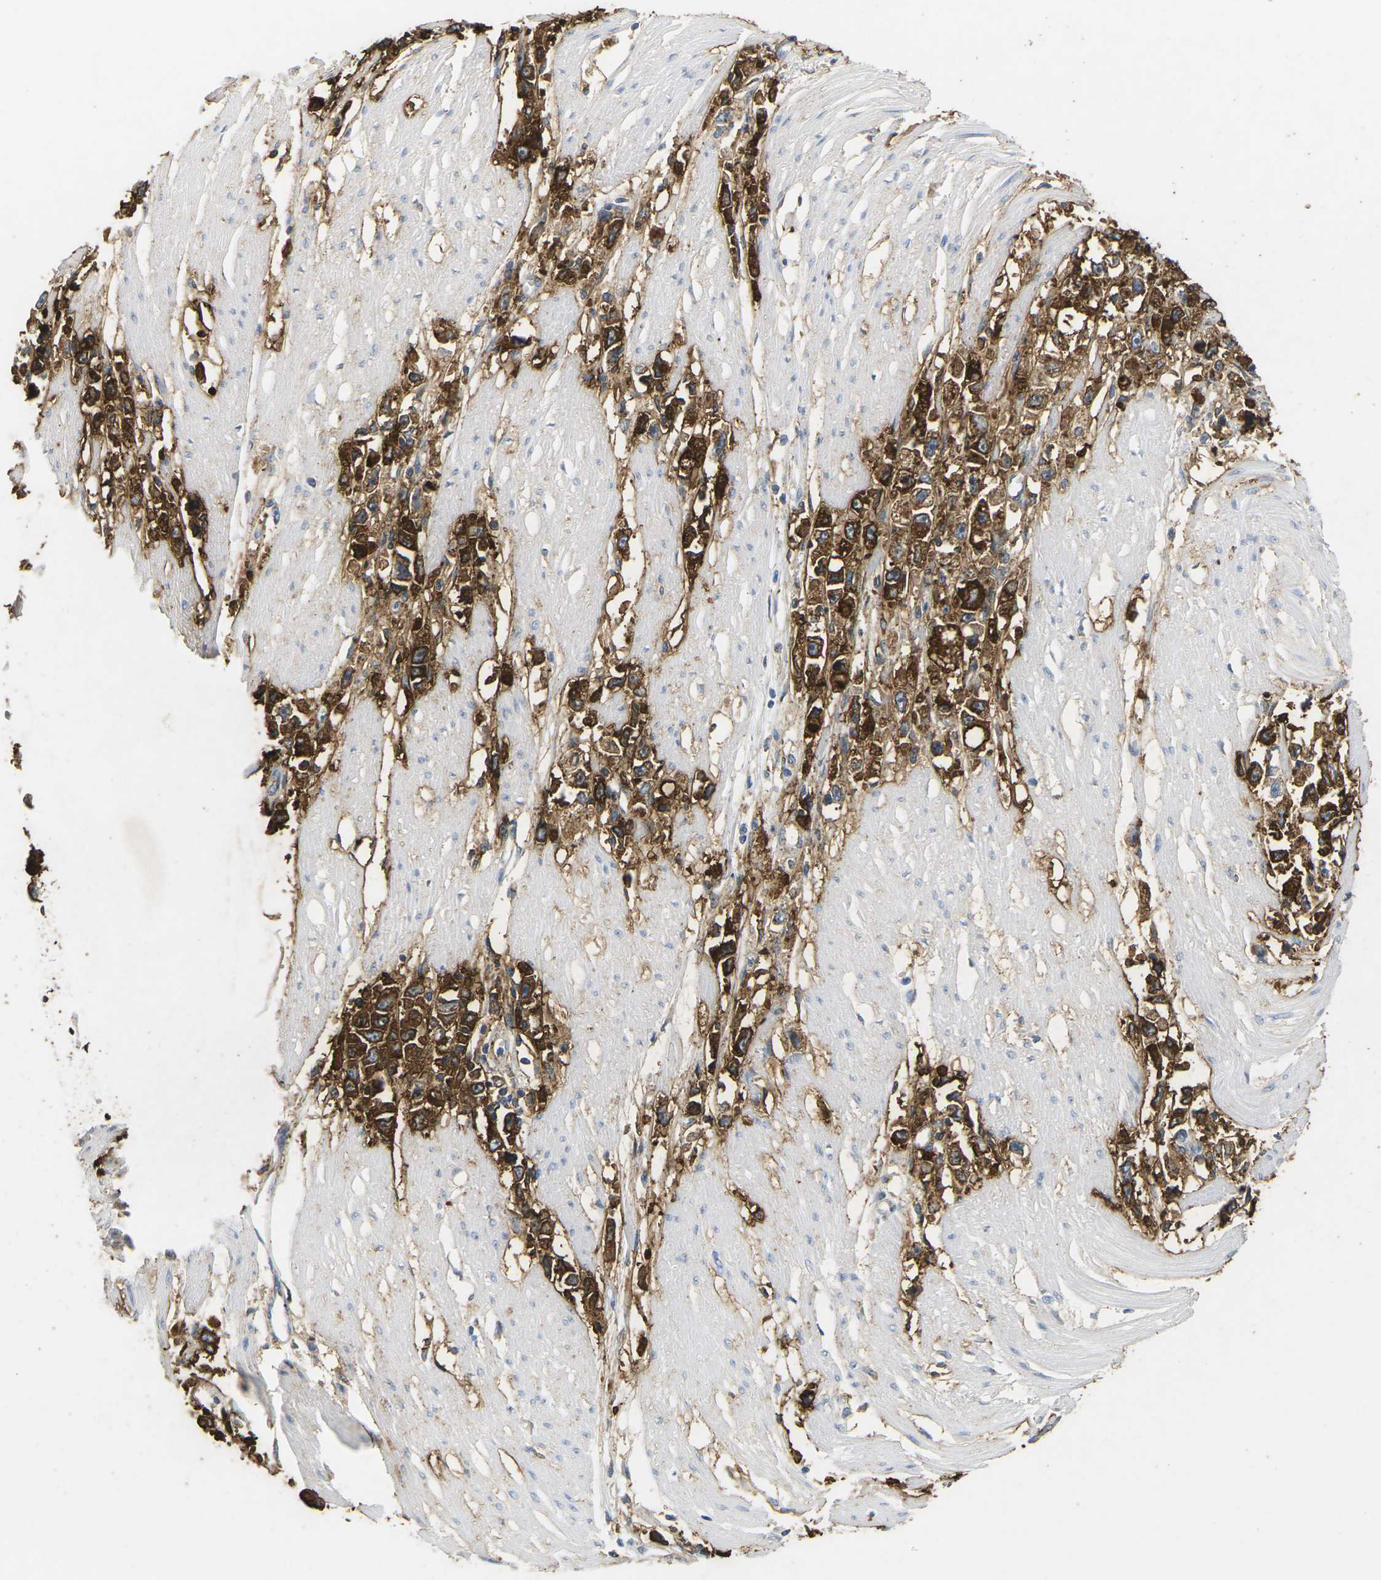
{"staining": {"intensity": "strong", "quantity": ">75%", "location": "cytoplasmic/membranous"}, "tissue": "stomach cancer", "cell_type": "Tumor cells", "image_type": "cancer", "snomed": [{"axis": "morphology", "description": "Adenocarcinoma, NOS"}, {"axis": "topography", "description": "Stomach"}], "caption": "Immunohistochemical staining of stomach adenocarcinoma displays high levels of strong cytoplasmic/membranous staining in about >75% of tumor cells.", "gene": "ADM", "patient": {"sex": "female", "age": 59}}